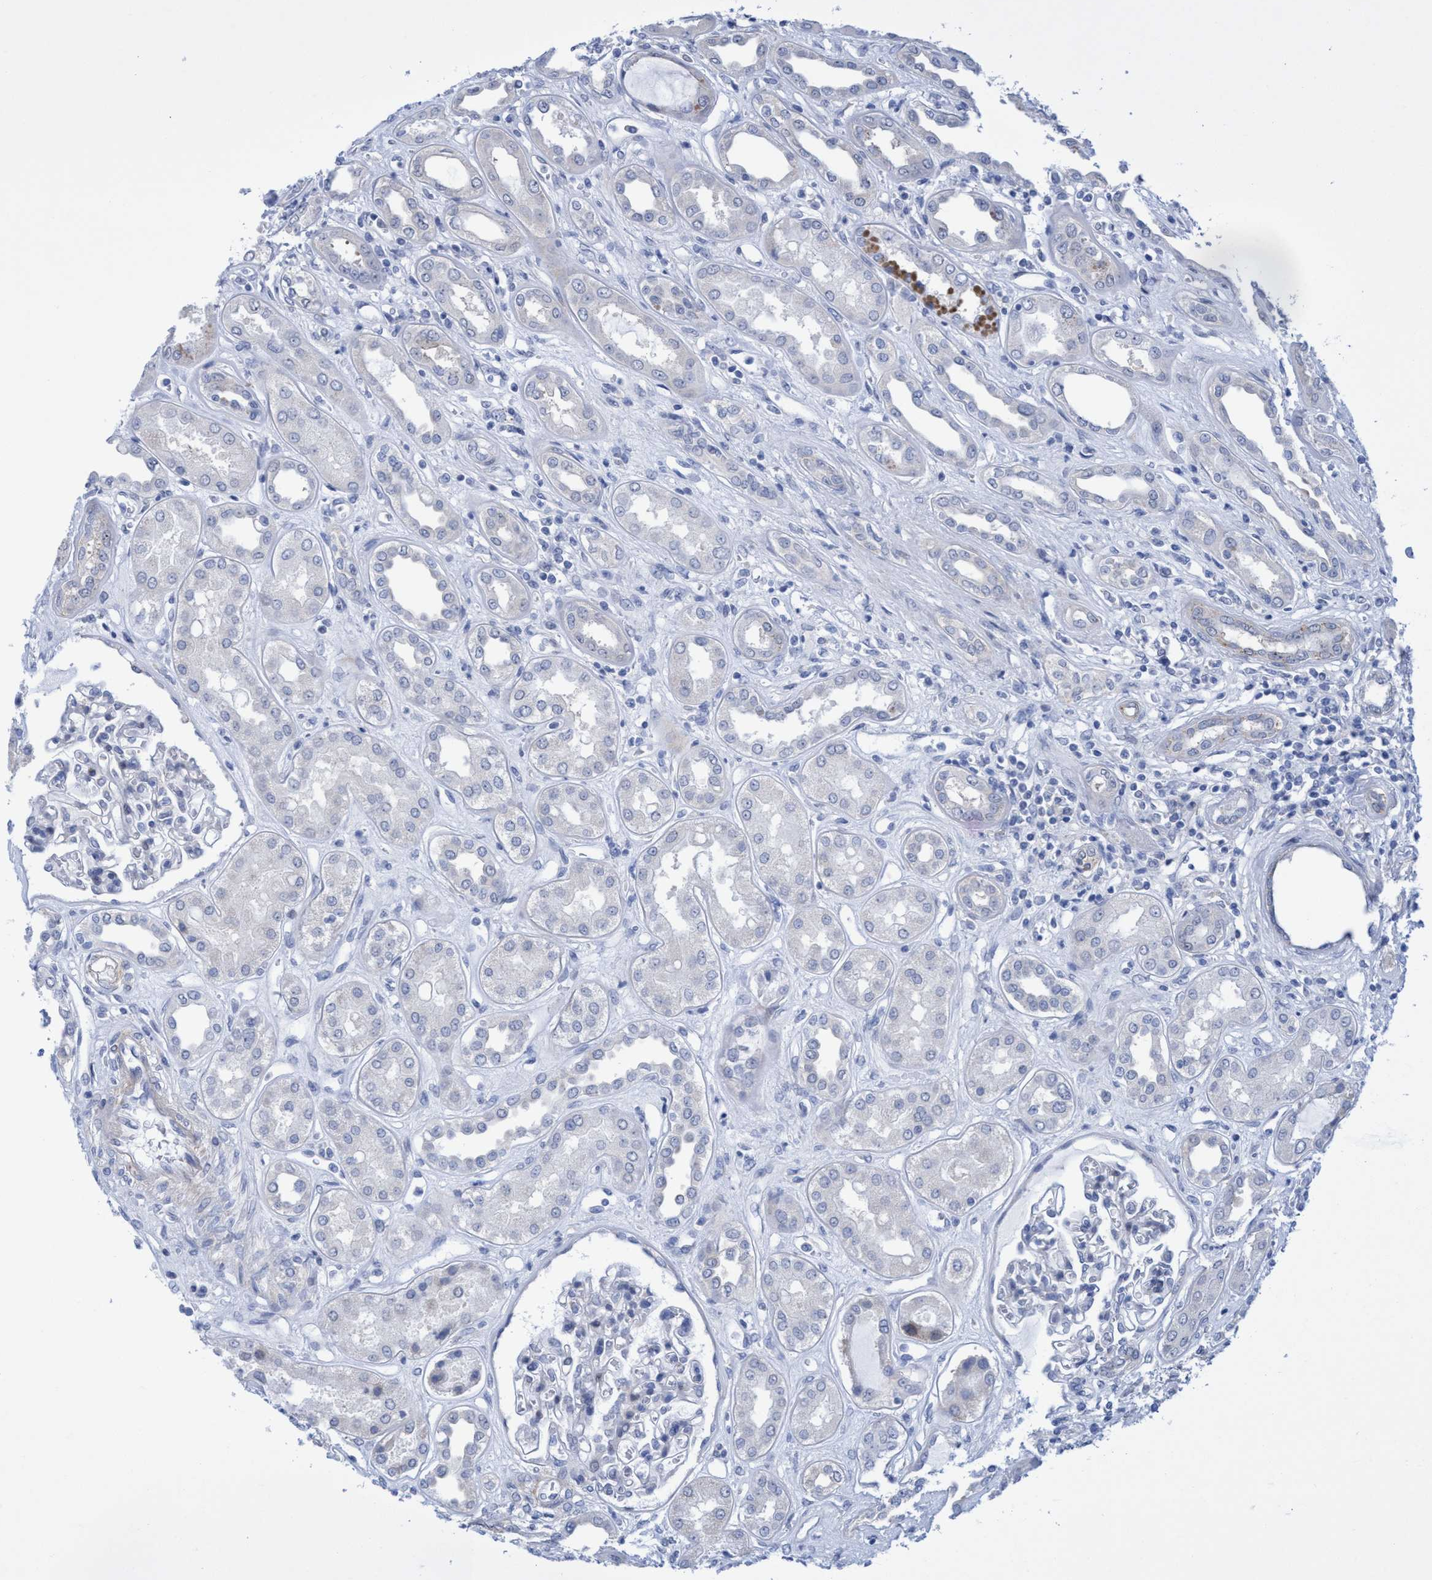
{"staining": {"intensity": "moderate", "quantity": "<25%", "location": "cytoplasmic/membranous"}, "tissue": "kidney", "cell_type": "Cells in glomeruli", "image_type": "normal", "snomed": [{"axis": "morphology", "description": "Normal tissue, NOS"}, {"axis": "topography", "description": "Kidney"}], "caption": "DAB (3,3'-diaminobenzidine) immunohistochemical staining of unremarkable kidney demonstrates moderate cytoplasmic/membranous protein staining in about <25% of cells in glomeruli. The staining was performed using DAB (3,3'-diaminobenzidine) to visualize the protein expression in brown, while the nuclei were stained in blue with hematoxylin (Magnification: 20x).", "gene": "R3HCC1", "patient": {"sex": "male", "age": 59}}